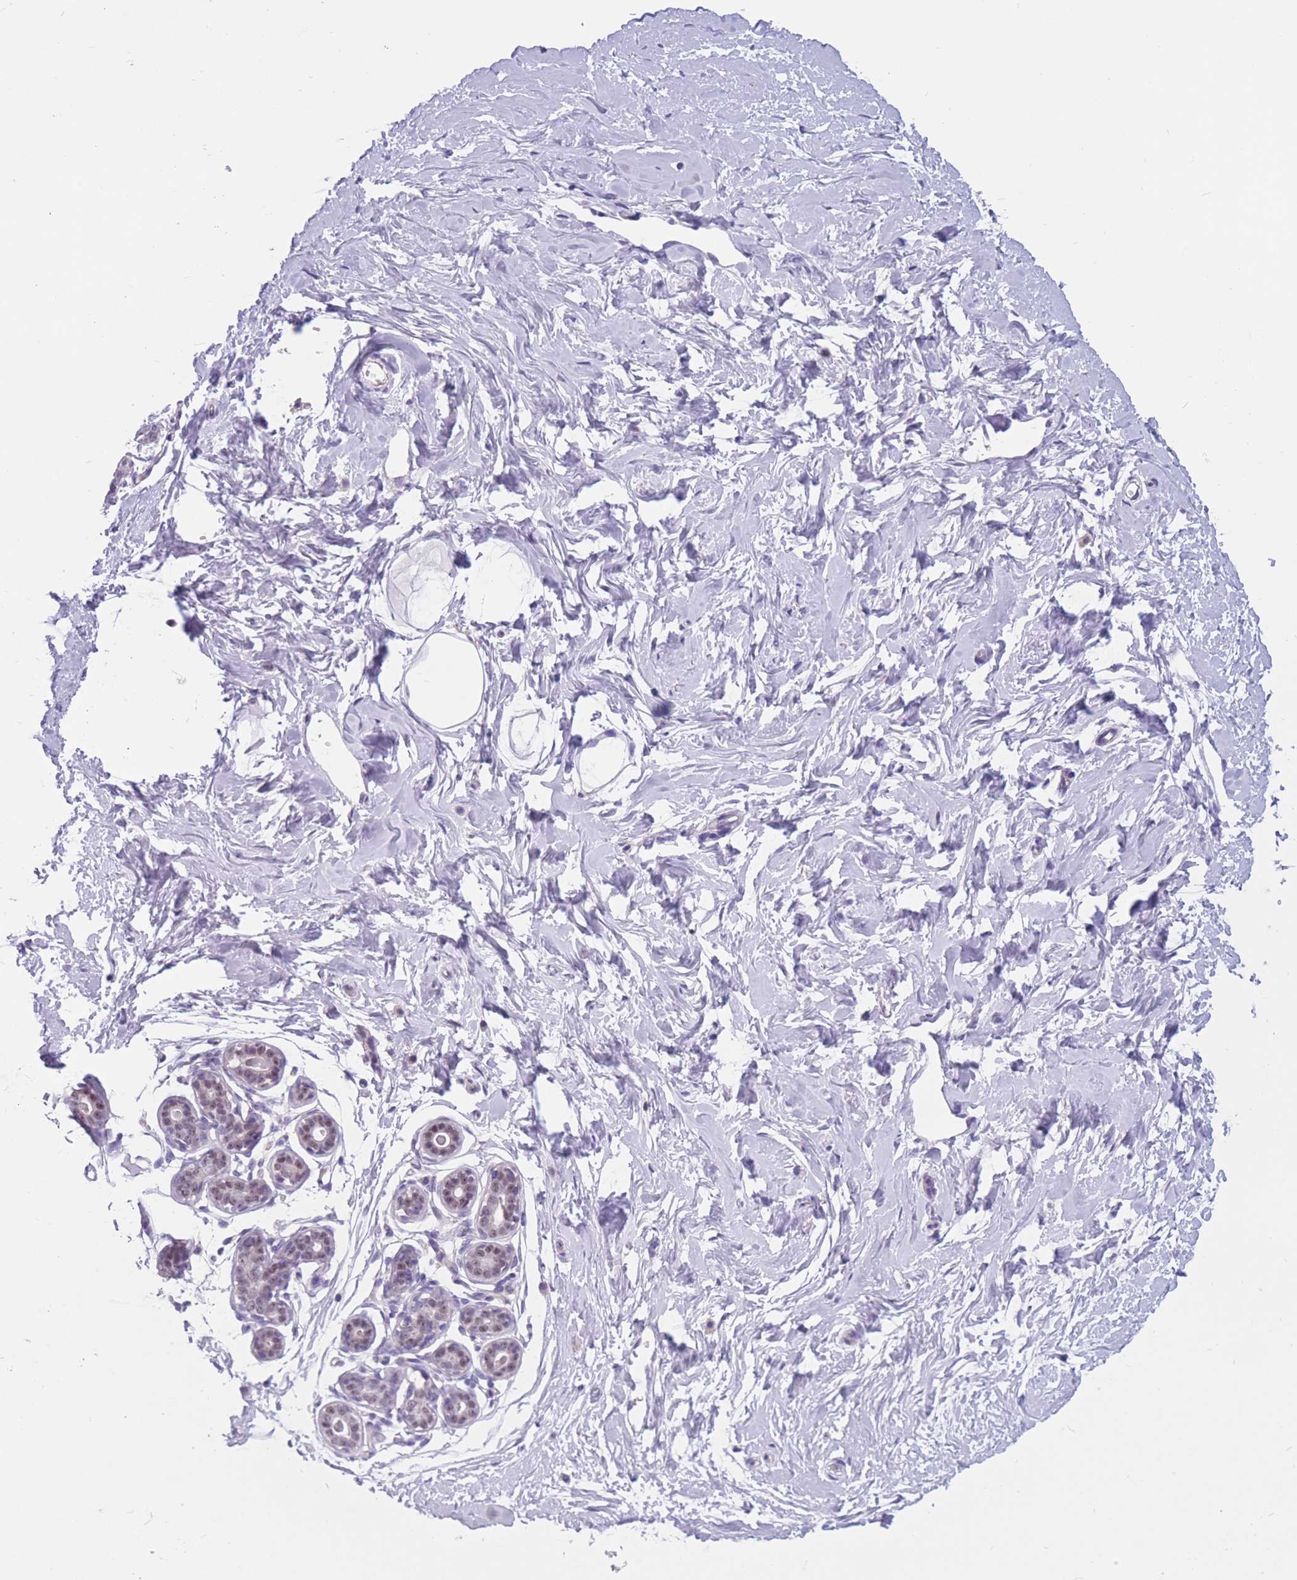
{"staining": {"intensity": "negative", "quantity": "none", "location": "none"}, "tissue": "breast", "cell_type": "Adipocytes", "image_type": "normal", "snomed": [{"axis": "morphology", "description": "Normal tissue, NOS"}, {"axis": "morphology", "description": "Adenoma, NOS"}, {"axis": "topography", "description": "Breast"}], "caption": "Normal breast was stained to show a protein in brown. There is no significant expression in adipocytes. (IHC, brightfield microscopy, high magnification).", "gene": "BOP1", "patient": {"sex": "female", "age": 23}}